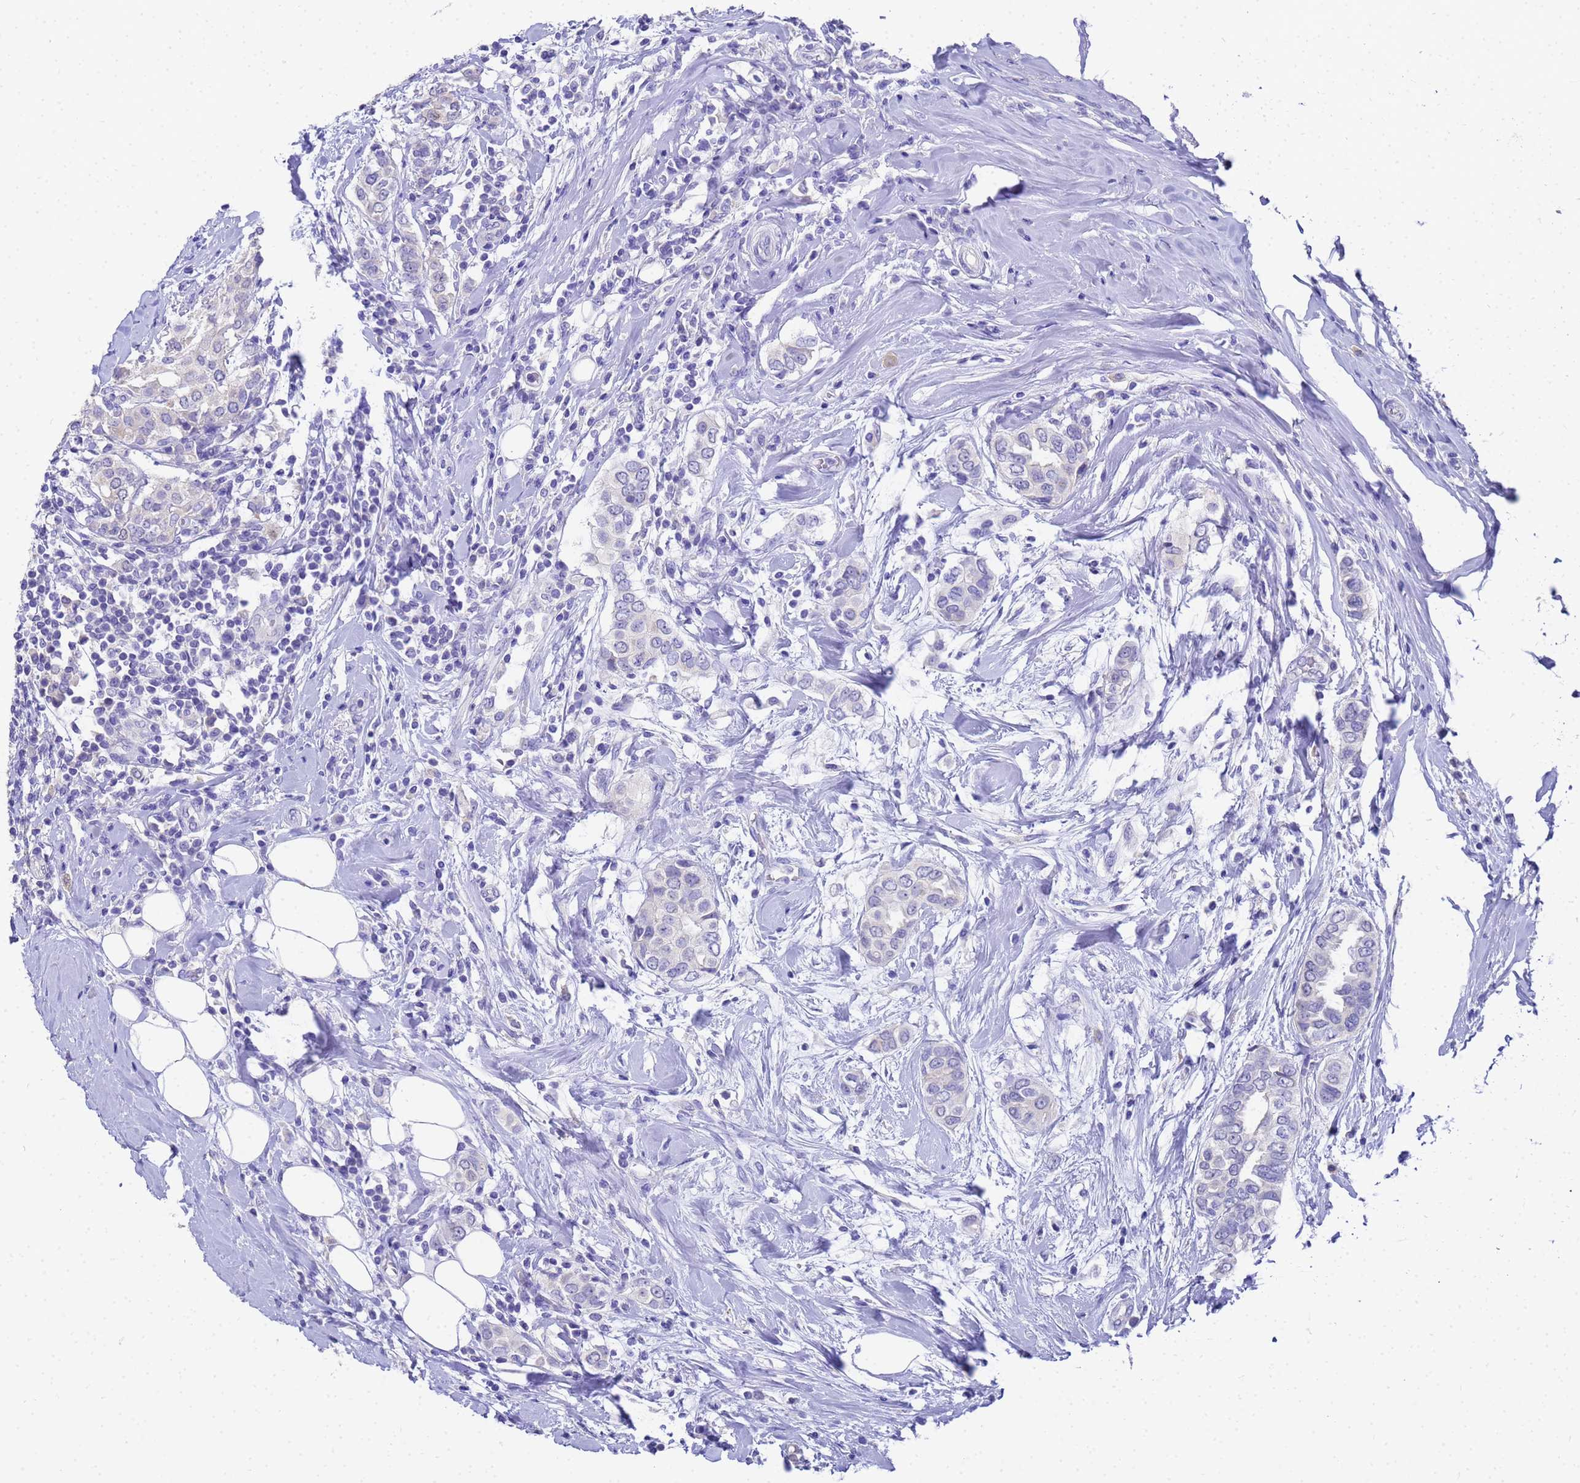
{"staining": {"intensity": "negative", "quantity": "none", "location": "none"}, "tissue": "breast cancer", "cell_type": "Tumor cells", "image_type": "cancer", "snomed": [{"axis": "morphology", "description": "Lobular carcinoma"}, {"axis": "topography", "description": "Breast"}], "caption": "IHC image of neoplastic tissue: lobular carcinoma (breast) stained with DAB demonstrates no significant protein positivity in tumor cells.", "gene": "MS4A13", "patient": {"sex": "female", "age": 51}}